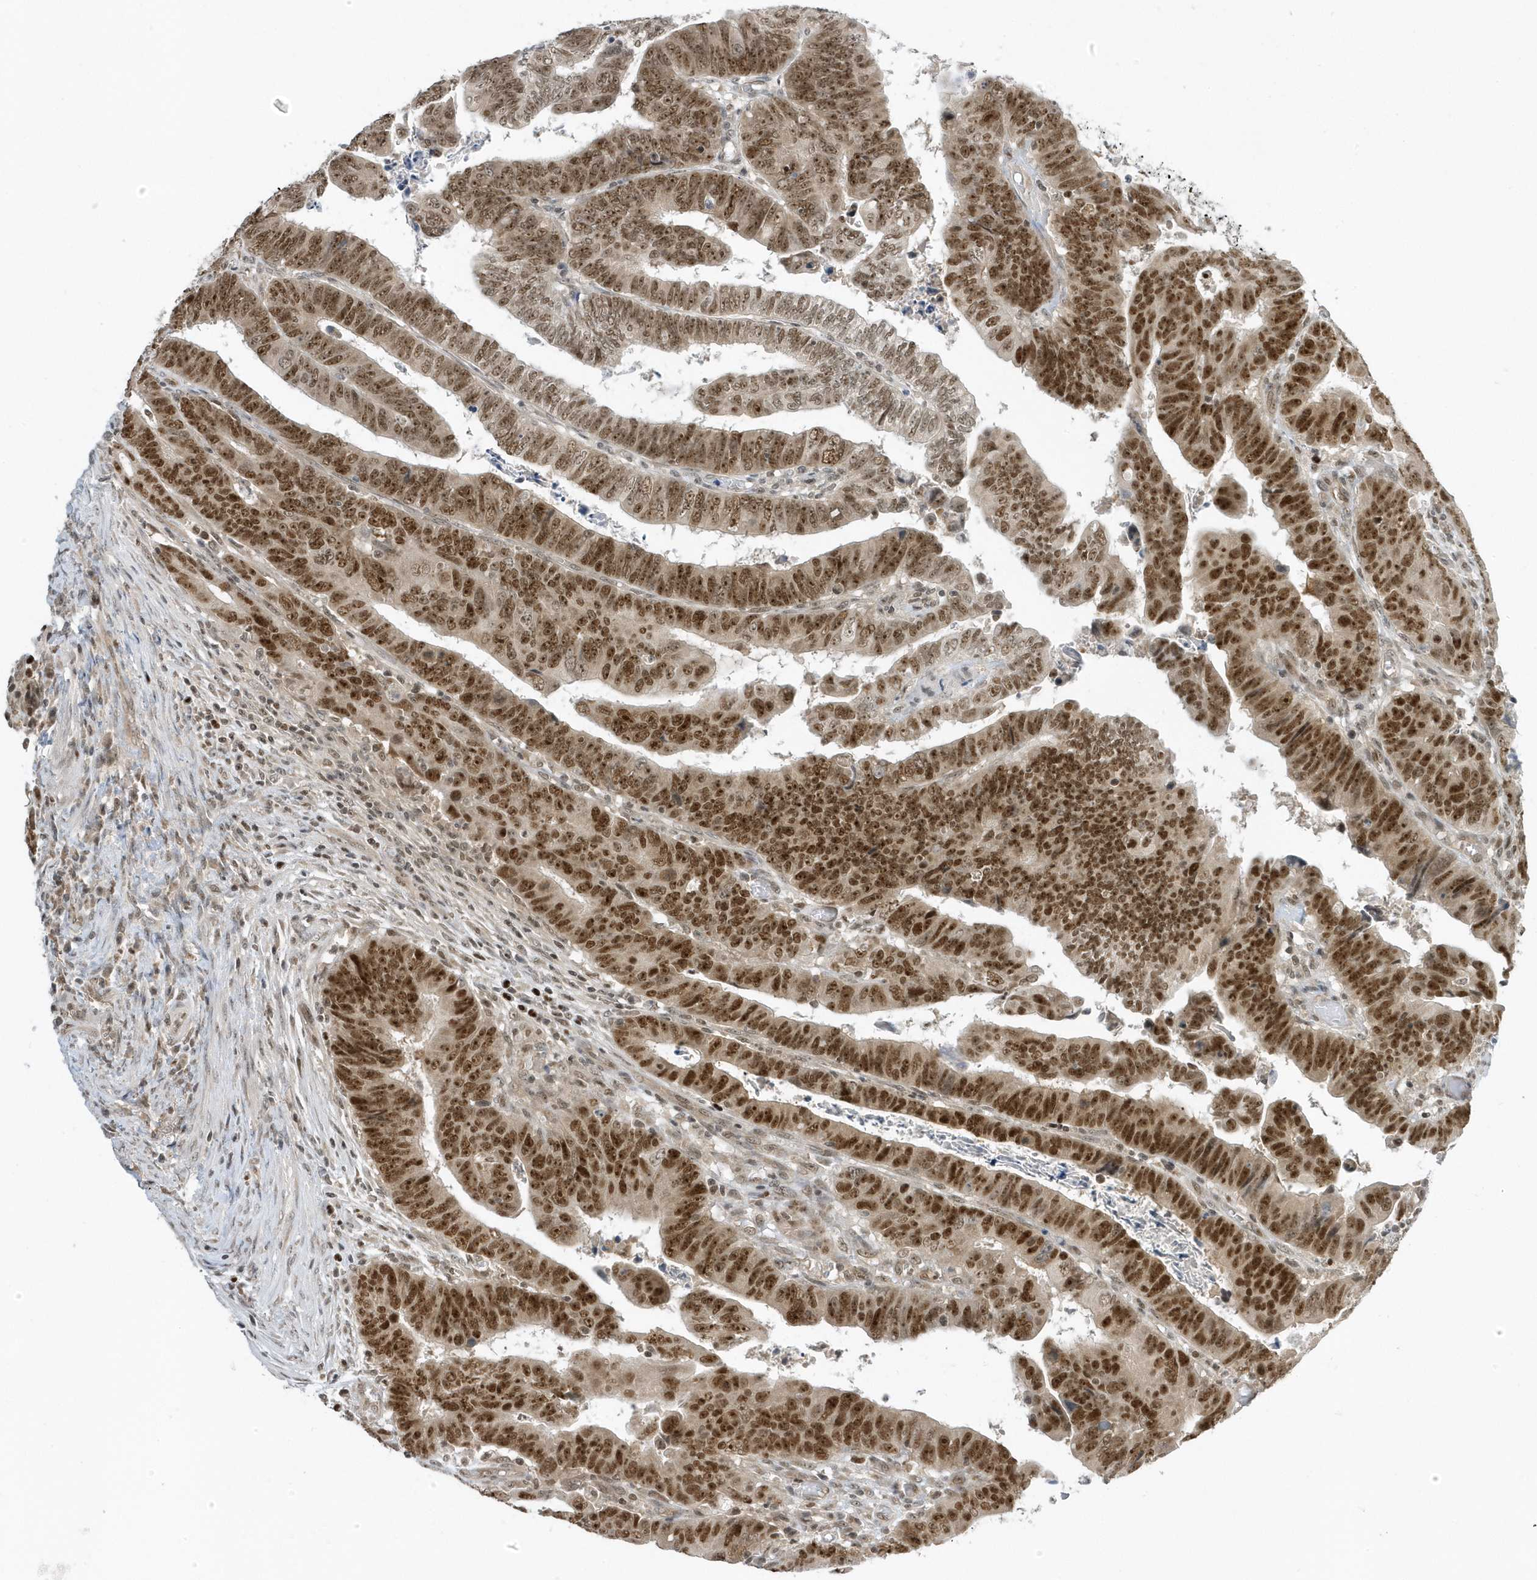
{"staining": {"intensity": "moderate", "quantity": ">75%", "location": "nuclear"}, "tissue": "colorectal cancer", "cell_type": "Tumor cells", "image_type": "cancer", "snomed": [{"axis": "morphology", "description": "Normal tissue, NOS"}, {"axis": "morphology", "description": "Adenocarcinoma, NOS"}, {"axis": "topography", "description": "Rectum"}], "caption": "Protein expression by immunohistochemistry (IHC) reveals moderate nuclear expression in approximately >75% of tumor cells in colorectal adenocarcinoma.", "gene": "ZNF740", "patient": {"sex": "female", "age": 65}}